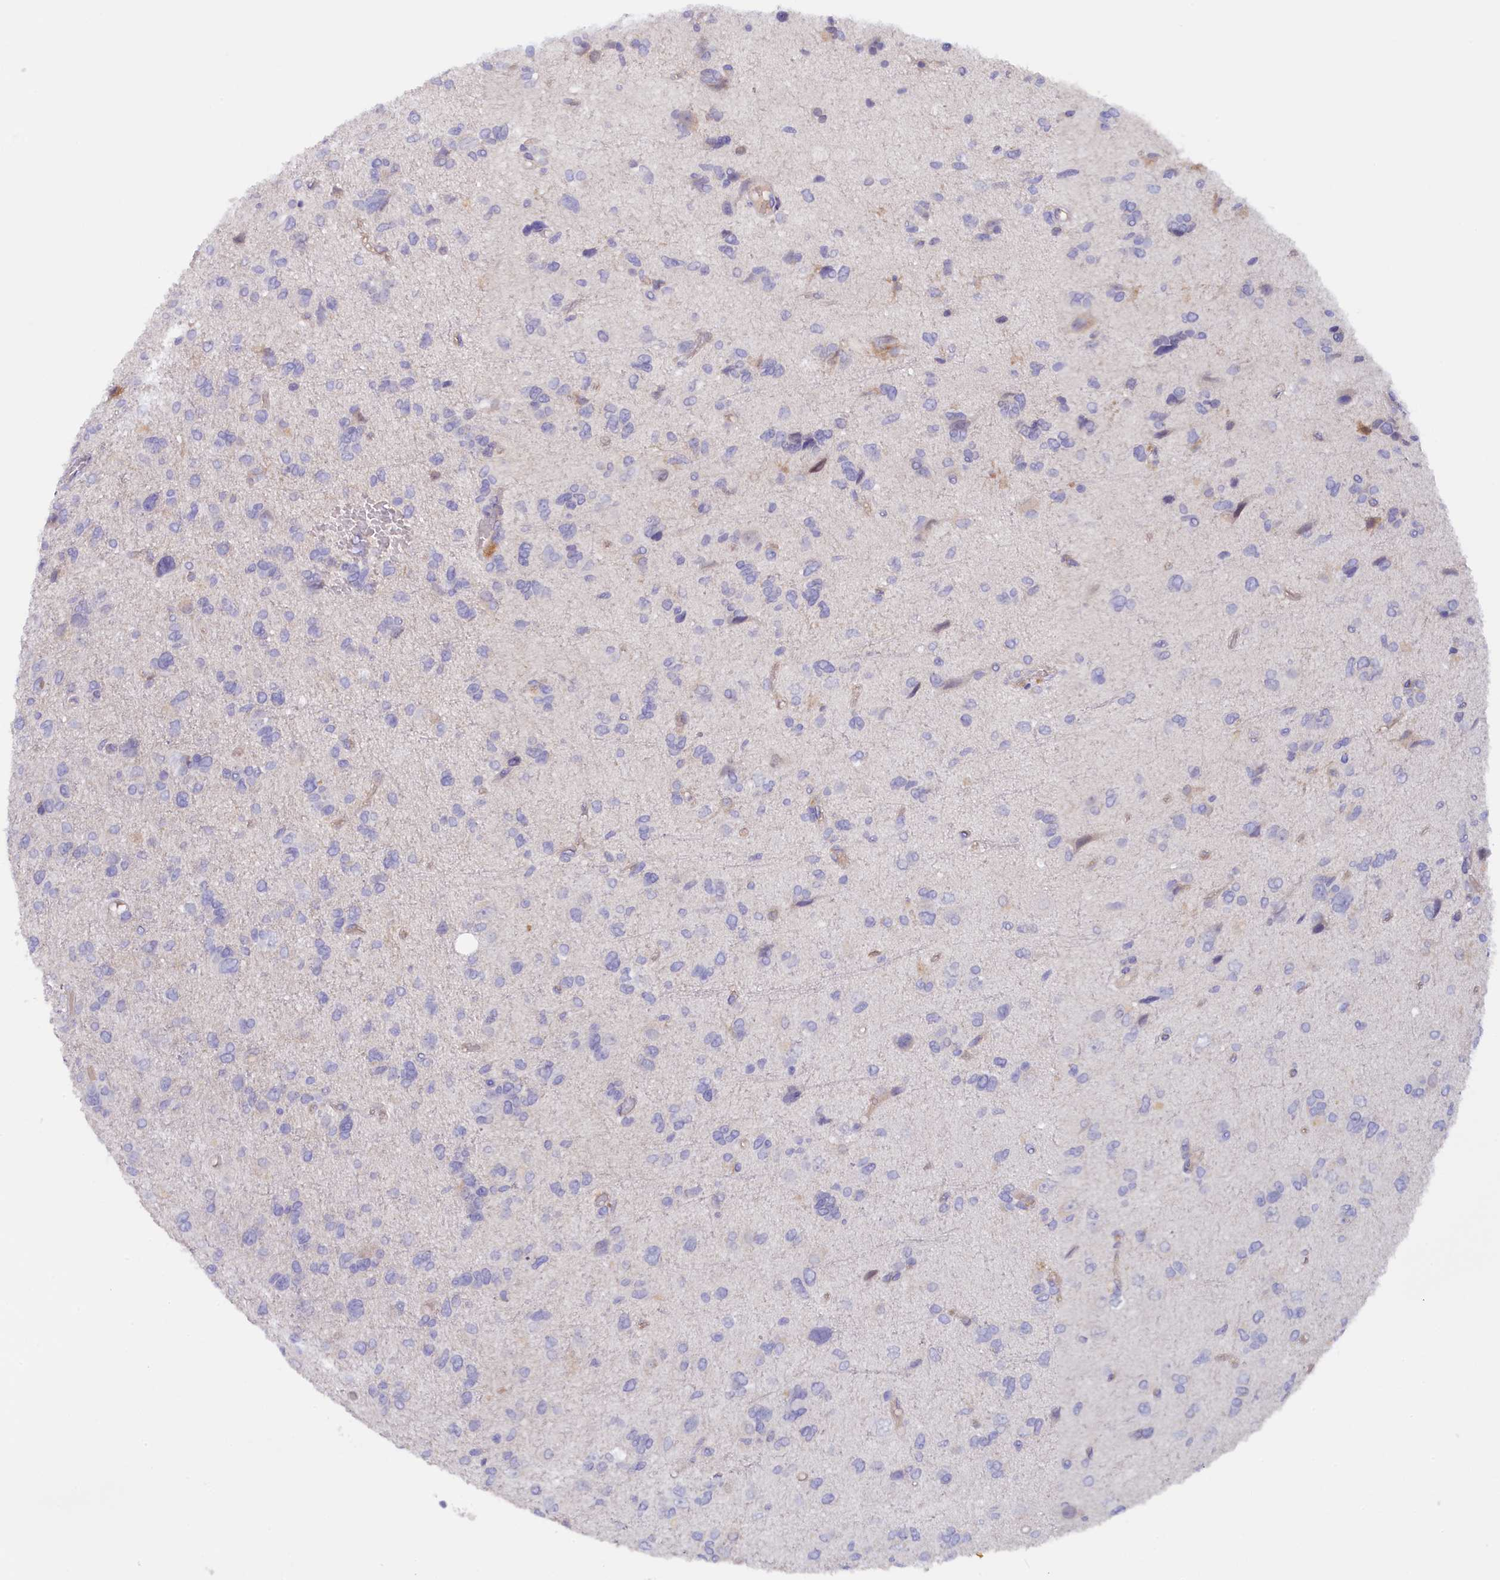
{"staining": {"intensity": "negative", "quantity": "none", "location": "none"}, "tissue": "glioma", "cell_type": "Tumor cells", "image_type": "cancer", "snomed": [{"axis": "morphology", "description": "Glioma, malignant, High grade"}, {"axis": "topography", "description": "Brain"}], "caption": "DAB immunohistochemical staining of glioma displays no significant positivity in tumor cells.", "gene": "ZSWIM4", "patient": {"sex": "female", "age": 59}}